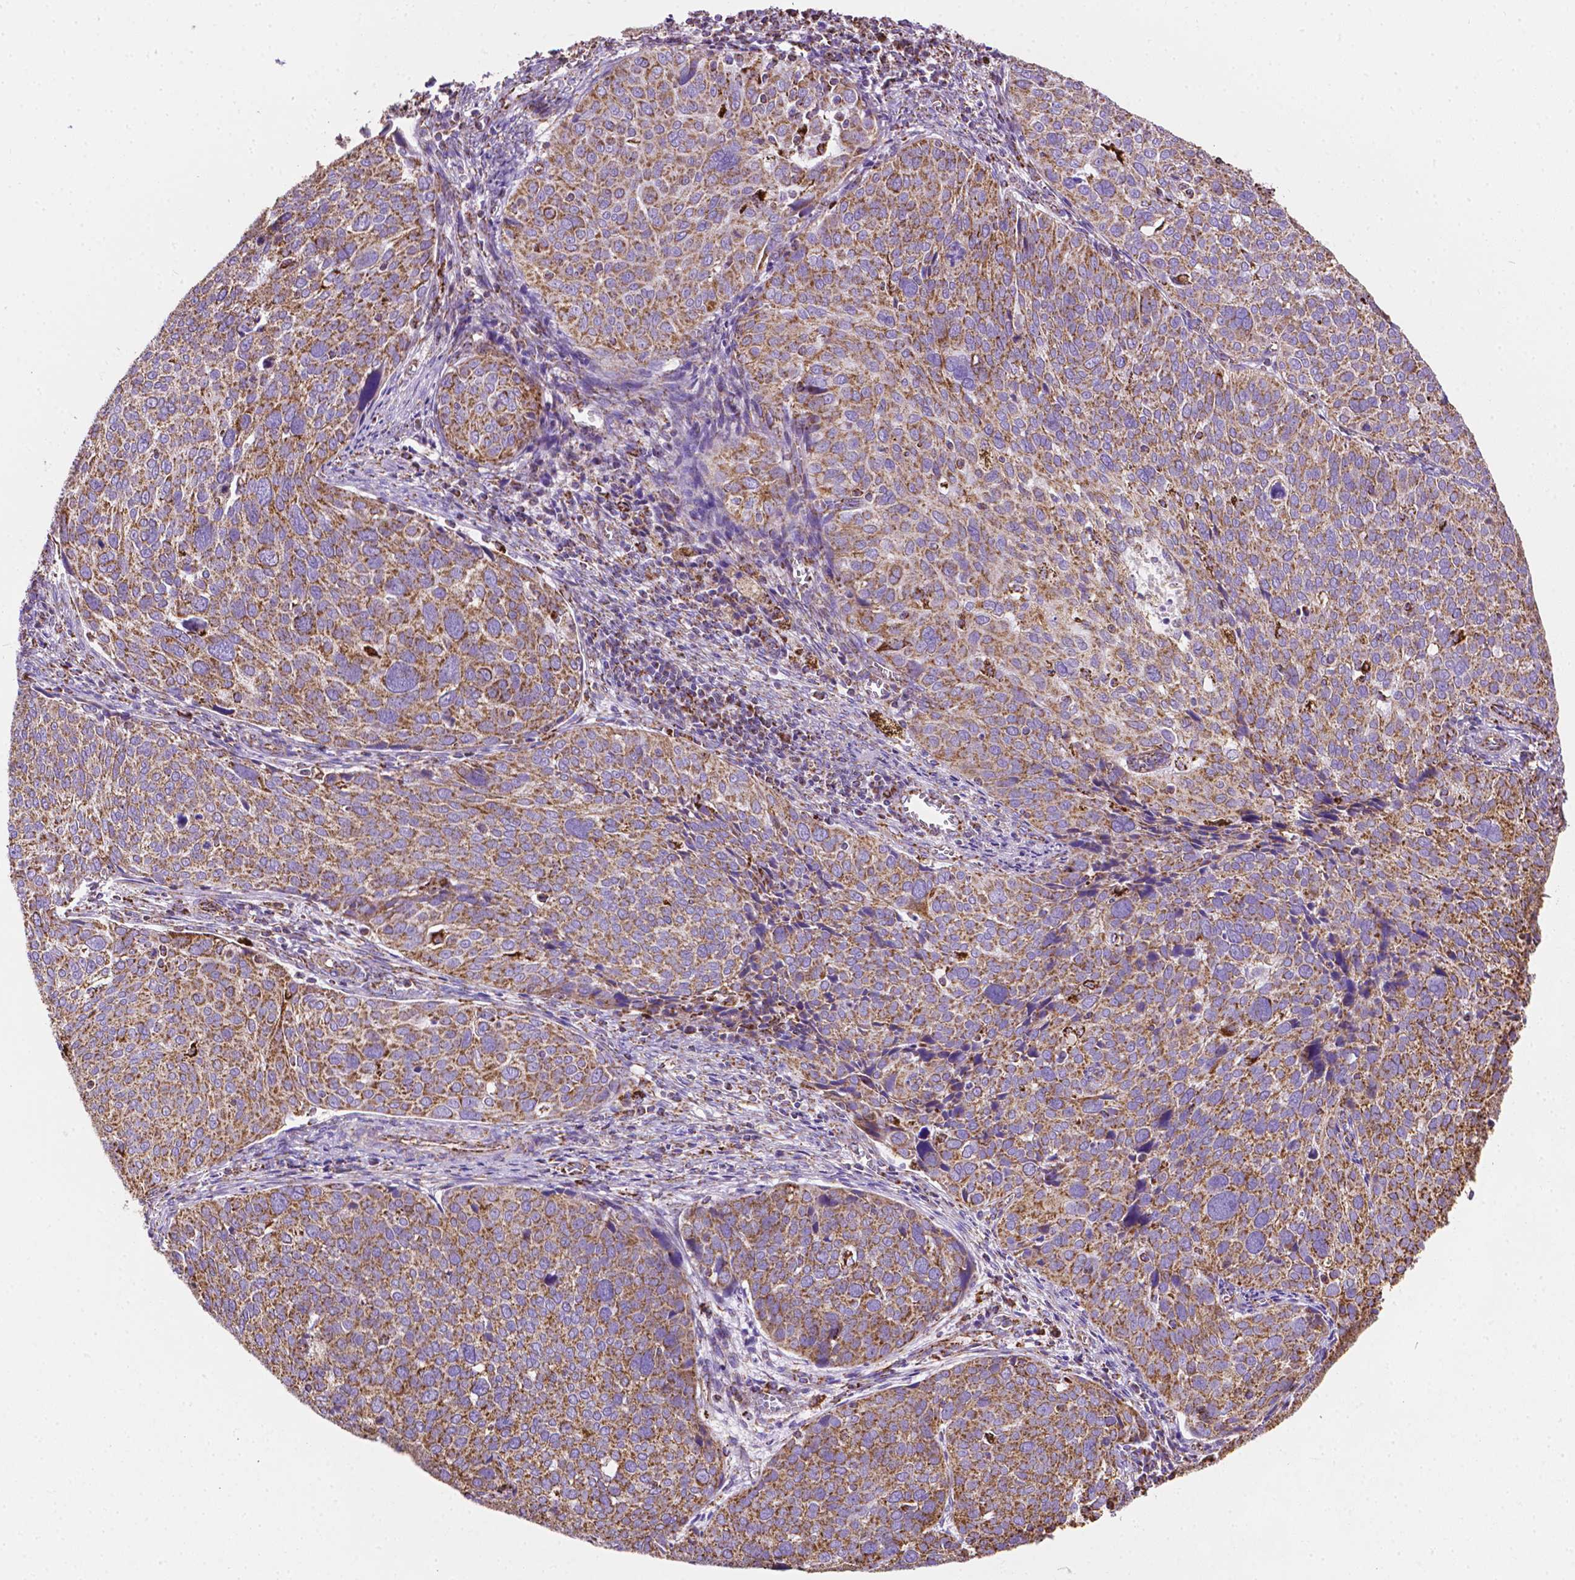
{"staining": {"intensity": "strong", "quantity": ">75%", "location": "cytoplasmic/membranous"}, "tissue": "cervical cancer", "cell_type": "Tumor cells", "image_type": "cancer", "snomed": [{"axis": "morphology", "description": "Squamous cell carcinoma, NOS"}, {"axis": "topography", "description": "Cervix"}], "caption": "The image reveals immunohistochemical staining of squamous cell carcinoma (cervical). There is strong cytoplasmic/membranous positivity is seen in approximately >75% of tumor cells. (Brightfield microscopy of DAB IHC at high magnification).", "gene": "RMDN3", "patient": {"sex": "female", "age": 39}}